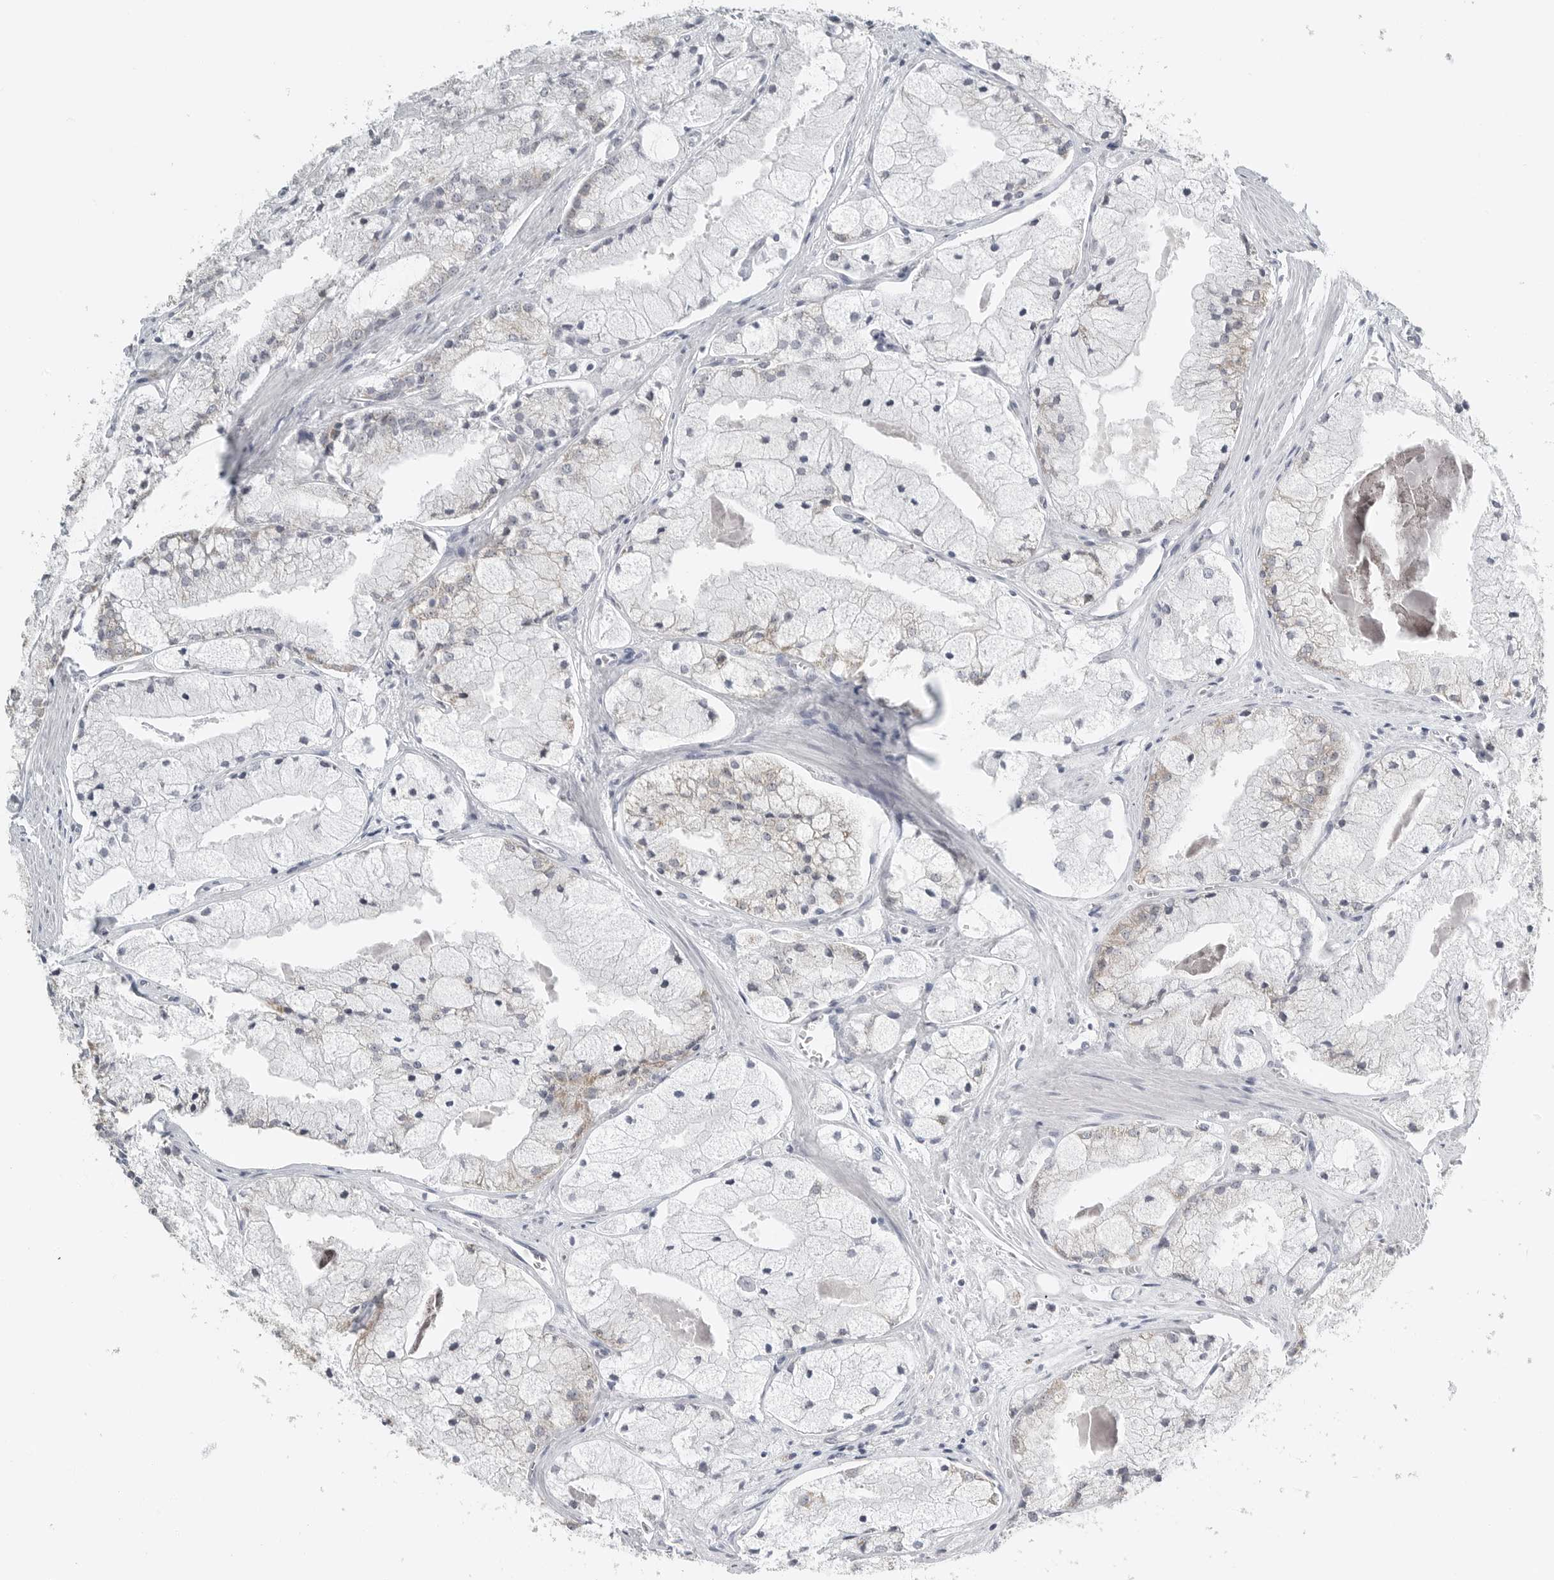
{"staining": {"intensity": "negative", "quantity": "none", "location": "none"}, "tissue": "prostate cancer", "cell_type": "Tumor cells", "image_type": "cancer", "snomed": [{"axis": "morphology", "description": "Adenocarcinoma, High grade"}, {"axis": "topography", "description": "Prostate"}], "caption": "The micrograph shows no staining of tumor cells in prostate cancer.", "gene": "IL12RB2", "patient": {"sex": "male", "age": 50}}